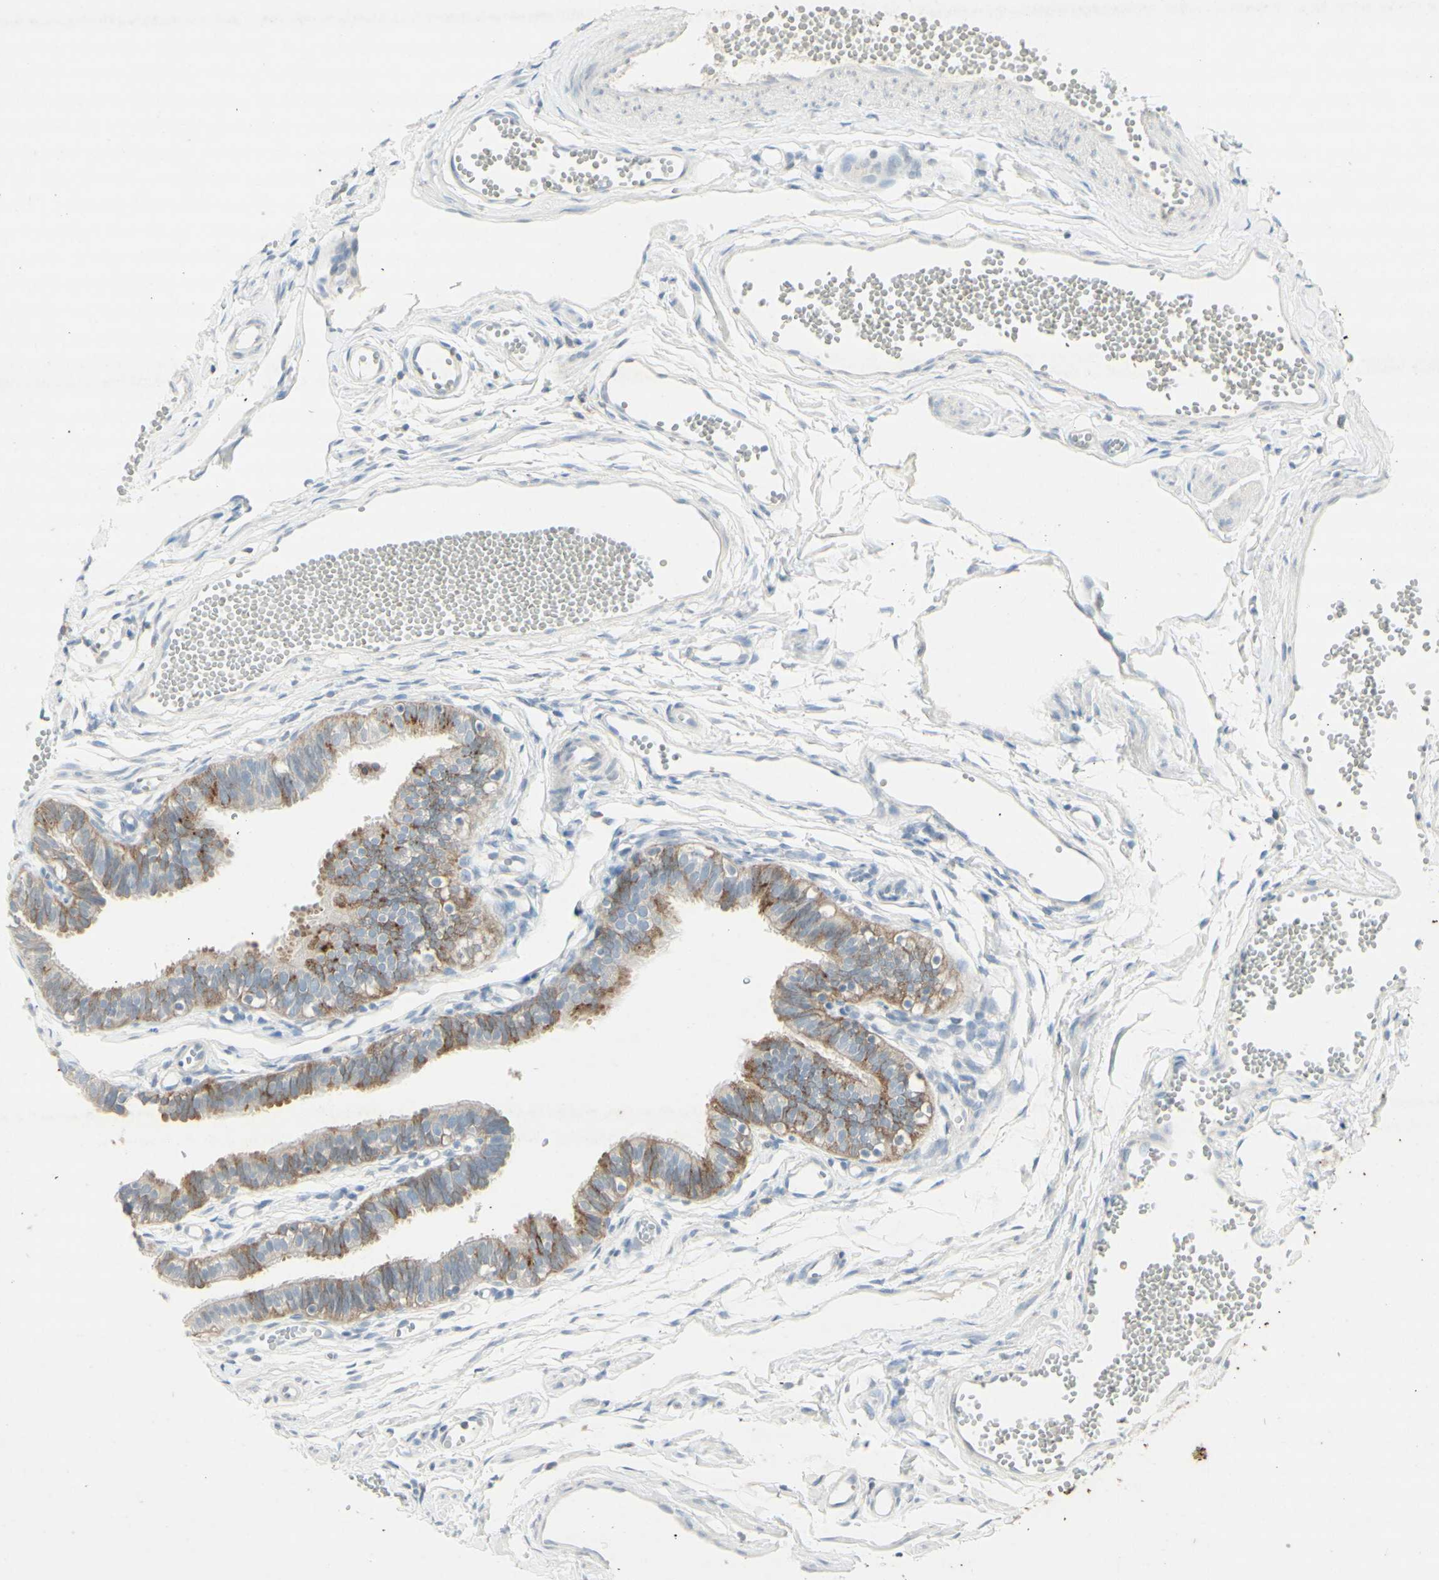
{"staining": {"intensity": "moderate", "quantity": "<25%", "location": "cytoplasmic/membranous"}, "tissue": "fallopian tube", "cell_type": "Glandular cells", "image_type": "normal", "snomed": [{"axis": "morphology", "description": "Normal tissue, NOS"}, {"axis": "topography", "description": "Fallopian tube"}, {"axis": "topography", "description": "Placenta"}], "caption": "Moderate cytoplasmic/membranous expression for a protein is seen in about <25% of glandular cells of unremarkable fallopian tube using IHC.", "gene": "ATP6V1B1", "patient": {"sex": "female", "age": 34}}